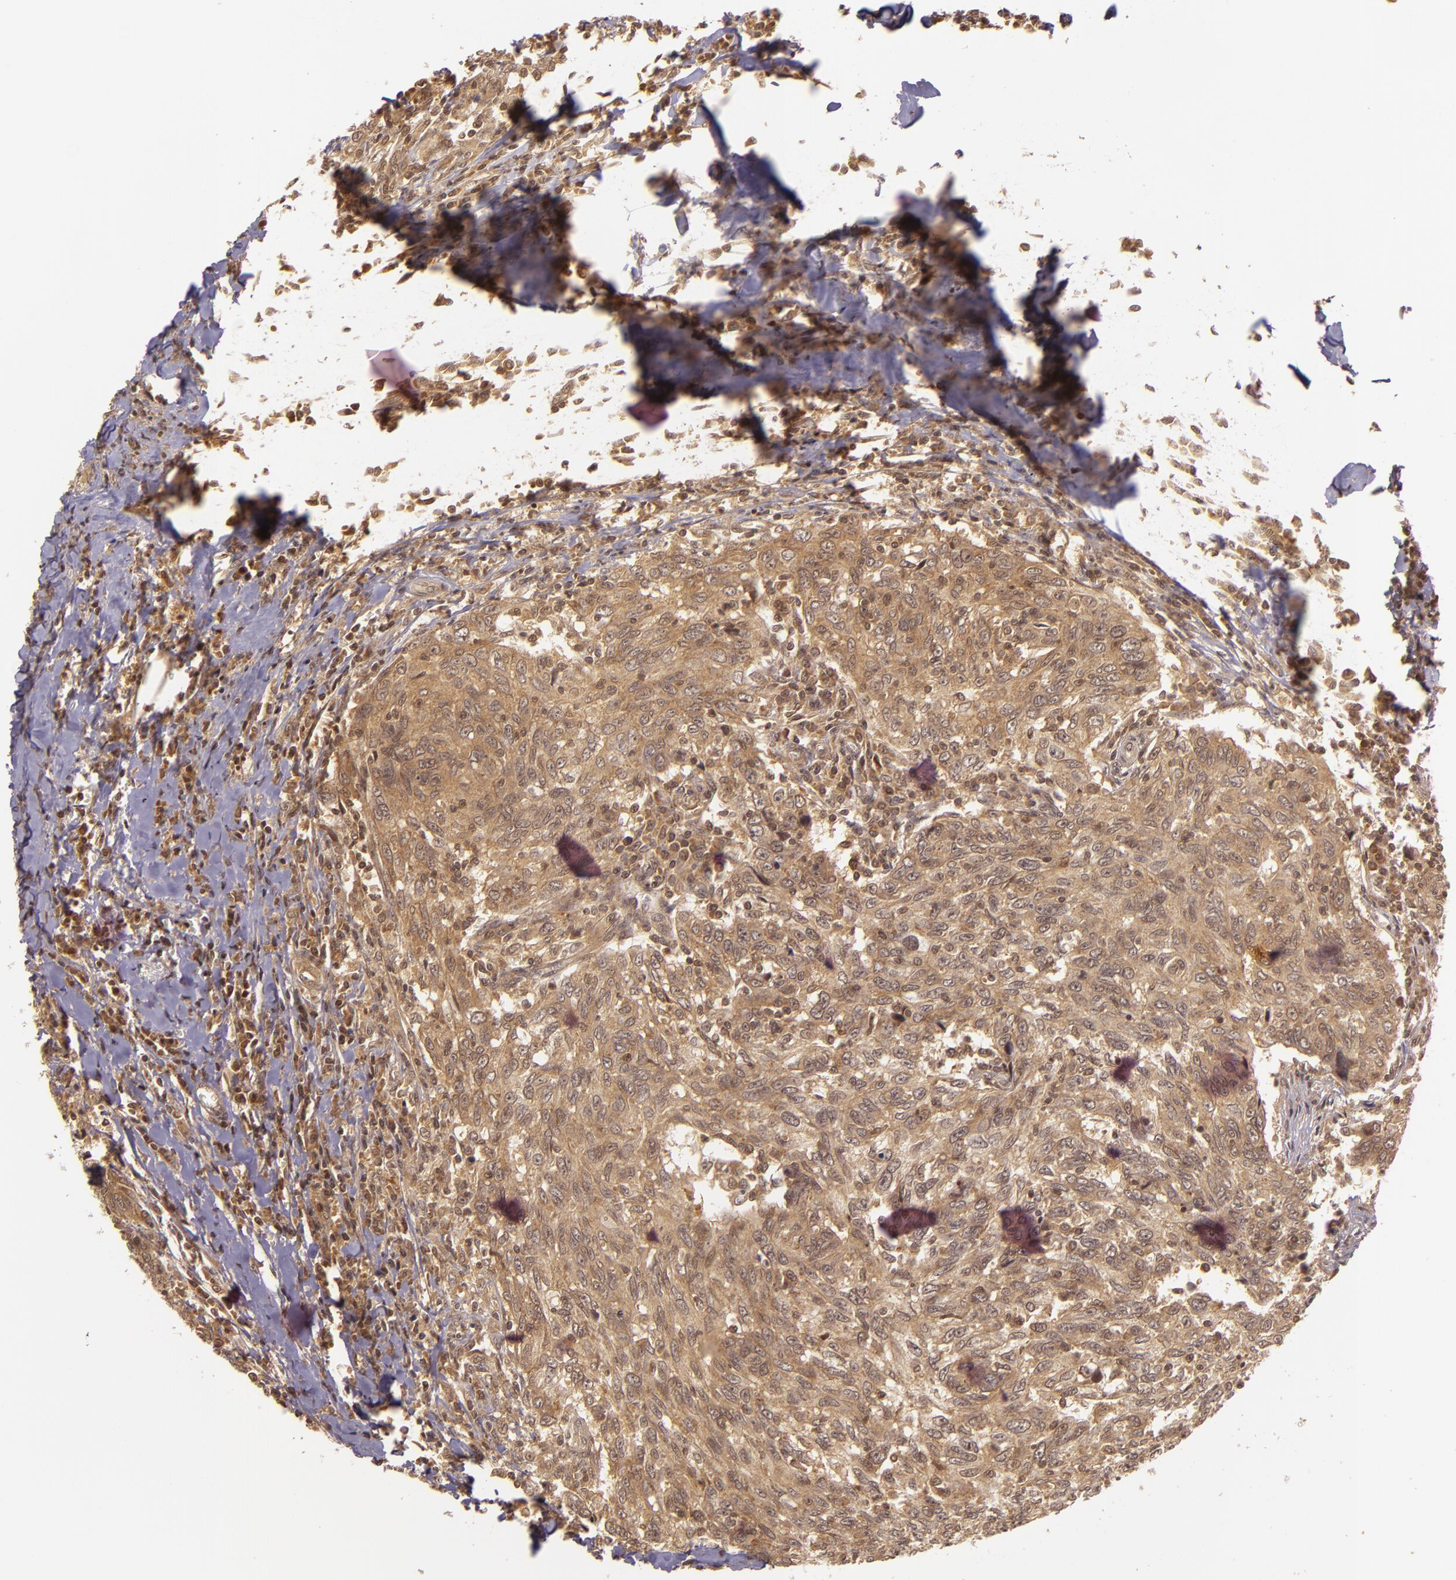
{"staining": {"intensity": "moderate", "quantity": ">75%", "location": "cytoplasmic/membranous,nuclear"}, "tissue": "breast cancer", "cell_type": "Tumor cells", "image_type": "cancer", "snomed": [{"axis": "morphology", "description": "Duct carcinoma"}, {"axis": "topography", "description": "Breast"}], "caption": "Moderate cytoplasmic/membranous and nuclear expression is seen in approximately >75% of tumor cells in breast intraductal carcinoma.", "gene": "TXNRD2", "patient": {"sex": "female", "age": 50}}